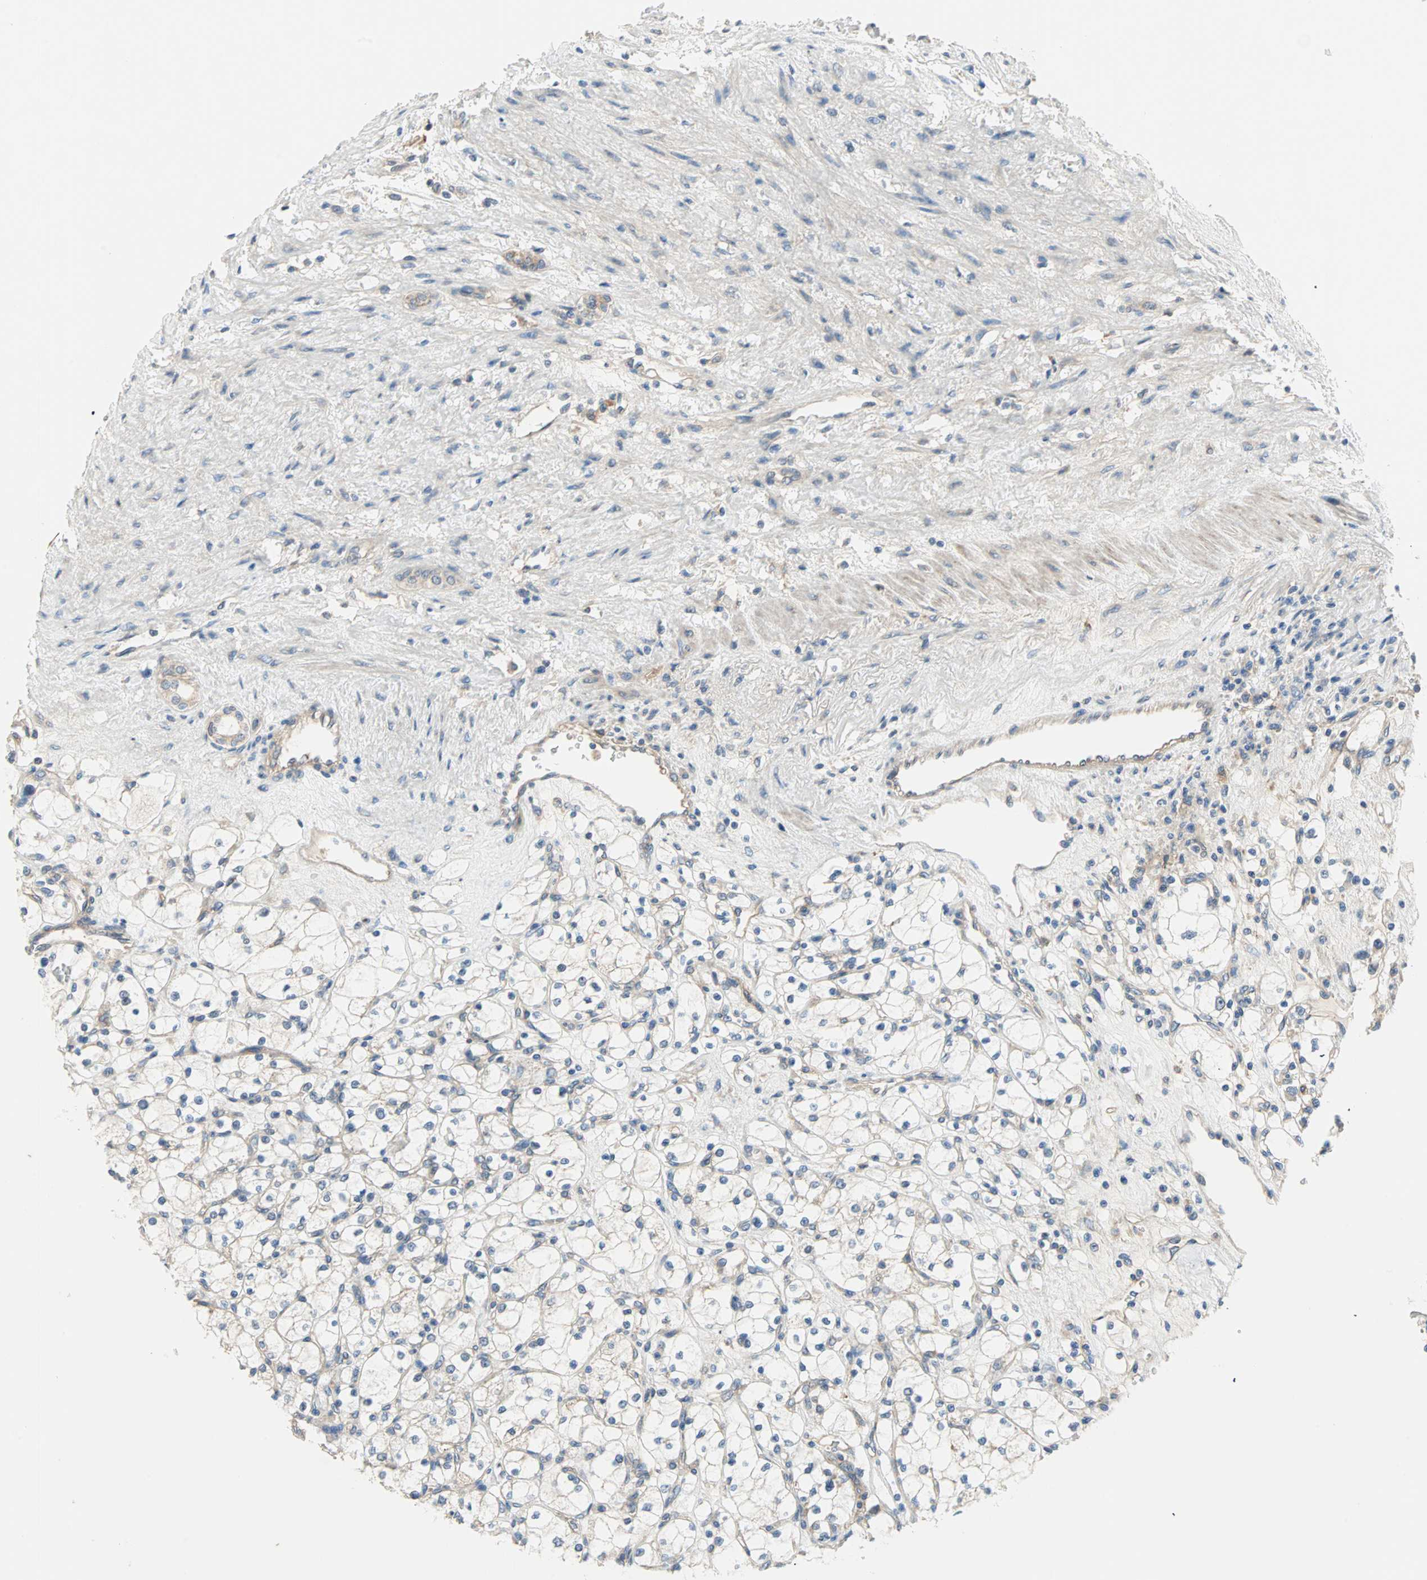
{"staining": {"intensity": "weak", "quantity": "25%-75%", "location": "cytoplasmic/membranous"}, "tissue": "renal cancer", "cell_type": "Tumor cells", "image_type": "cancer", "snomed": [{"axis": "morphology", "description": "Adenocarcinoma, NOS"}, {"axis": "topography", "description": "Kidney"}], "caption": "Immunohistochemistry (IHC) (DAB) staining of human renal cancer (adenocarcinoma) exhibits weak cytoplasmic/membranous protein expression in about 25%-75% of tumor cells.", "gene": "PDE8A", "patient": {"sex": "female", "age": 83}}